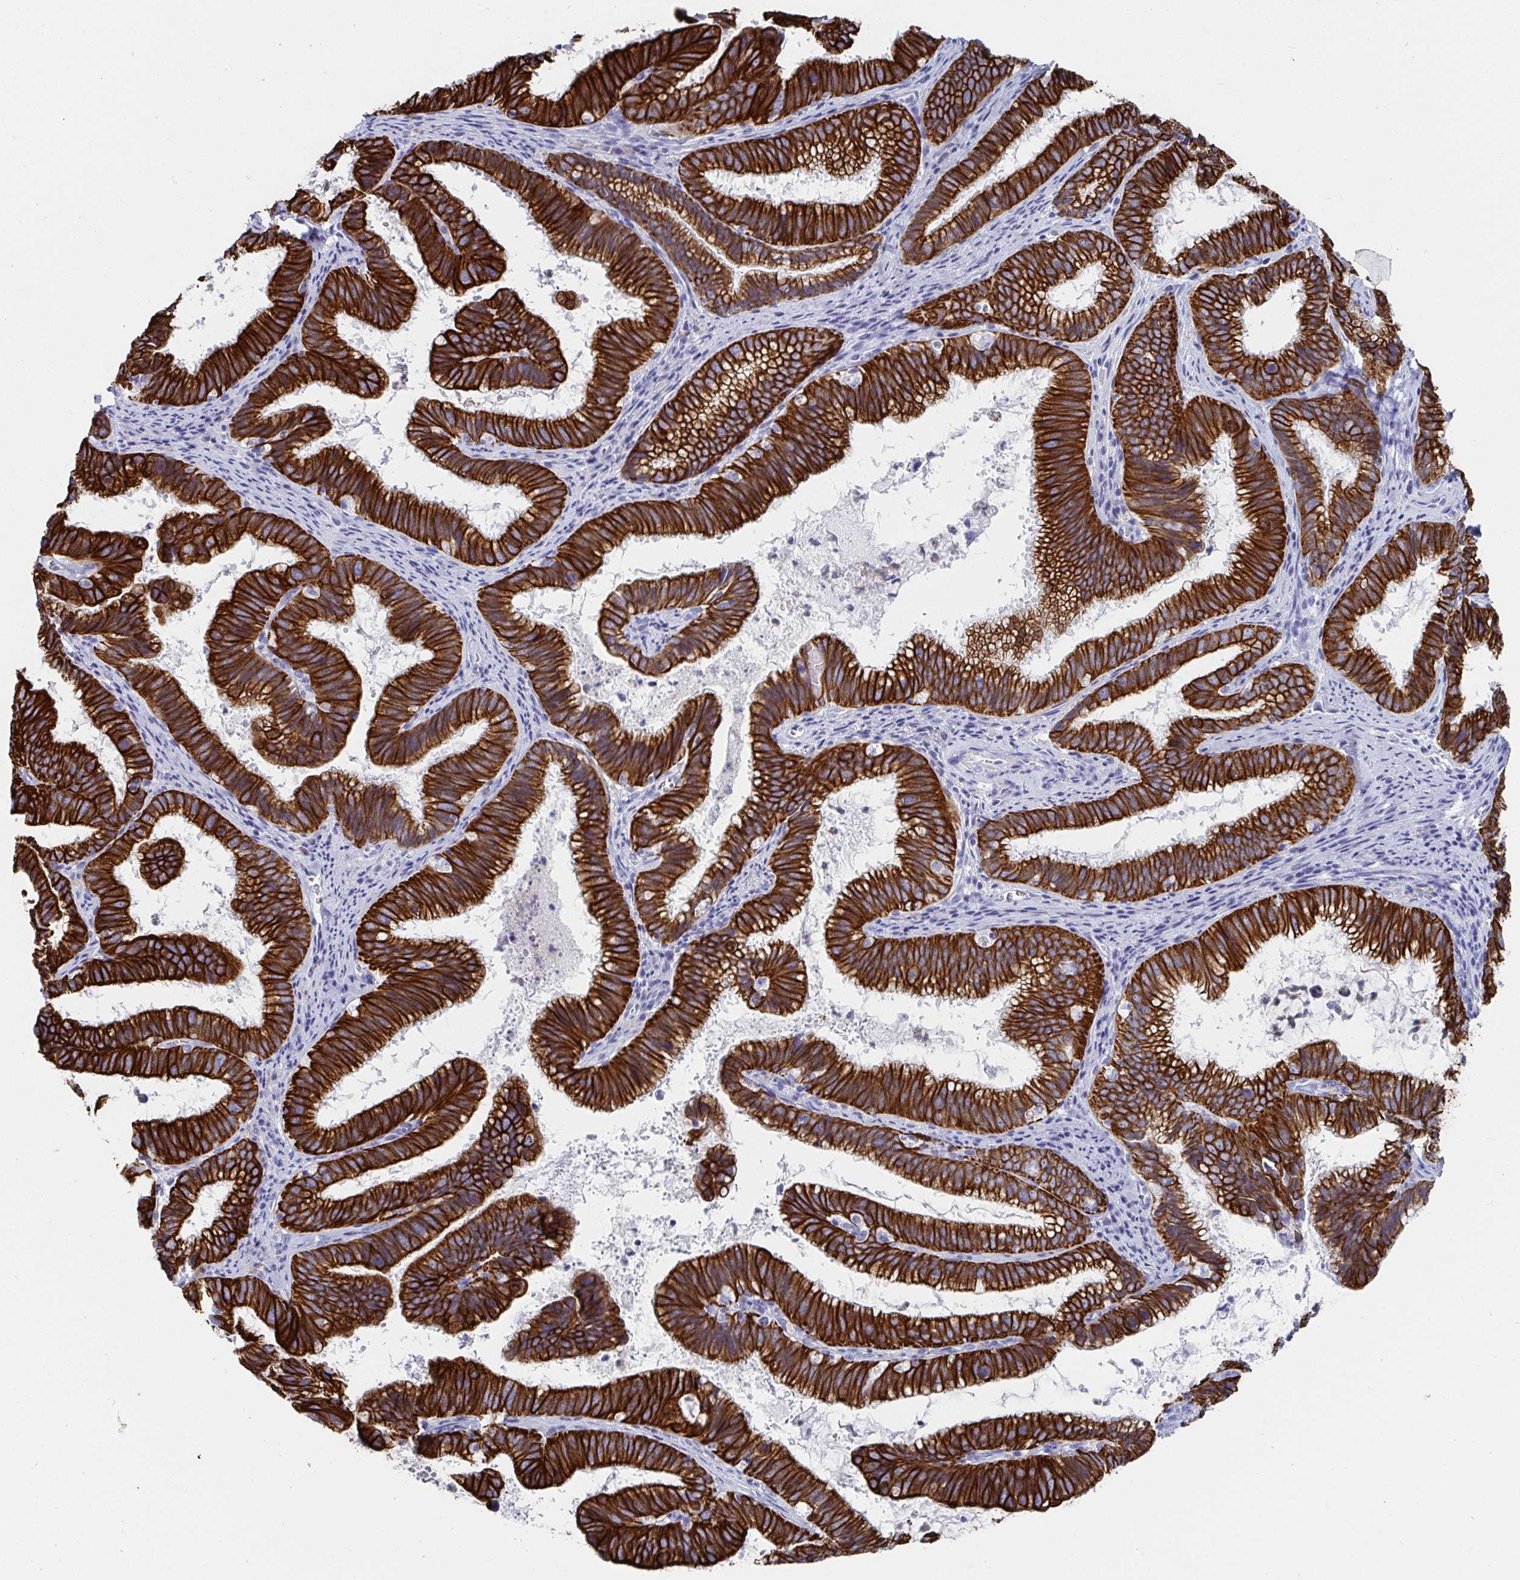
{"staining": {"intensity": "strong", "quantity": ">75%", "location": "cytoplasmic/membranous"}, "tissue": "cervical cancer", "cell_type": "Tumor cells", "image_type": "cancer", "snomed": [{"axis": "morphology", "description": "Adenocarcinoma, NOS"}, {"axis": "topography", "description": "Cervix"}], "caption": "Cervical cancer (adenocarcinoma) tissue displays strong cytoplasmic/membranous staining in about >75% of tumor cells, visualized by immunohistochemistry.", "gene": "CLDN8", "patient": {"sex": "female", "age": 61}}